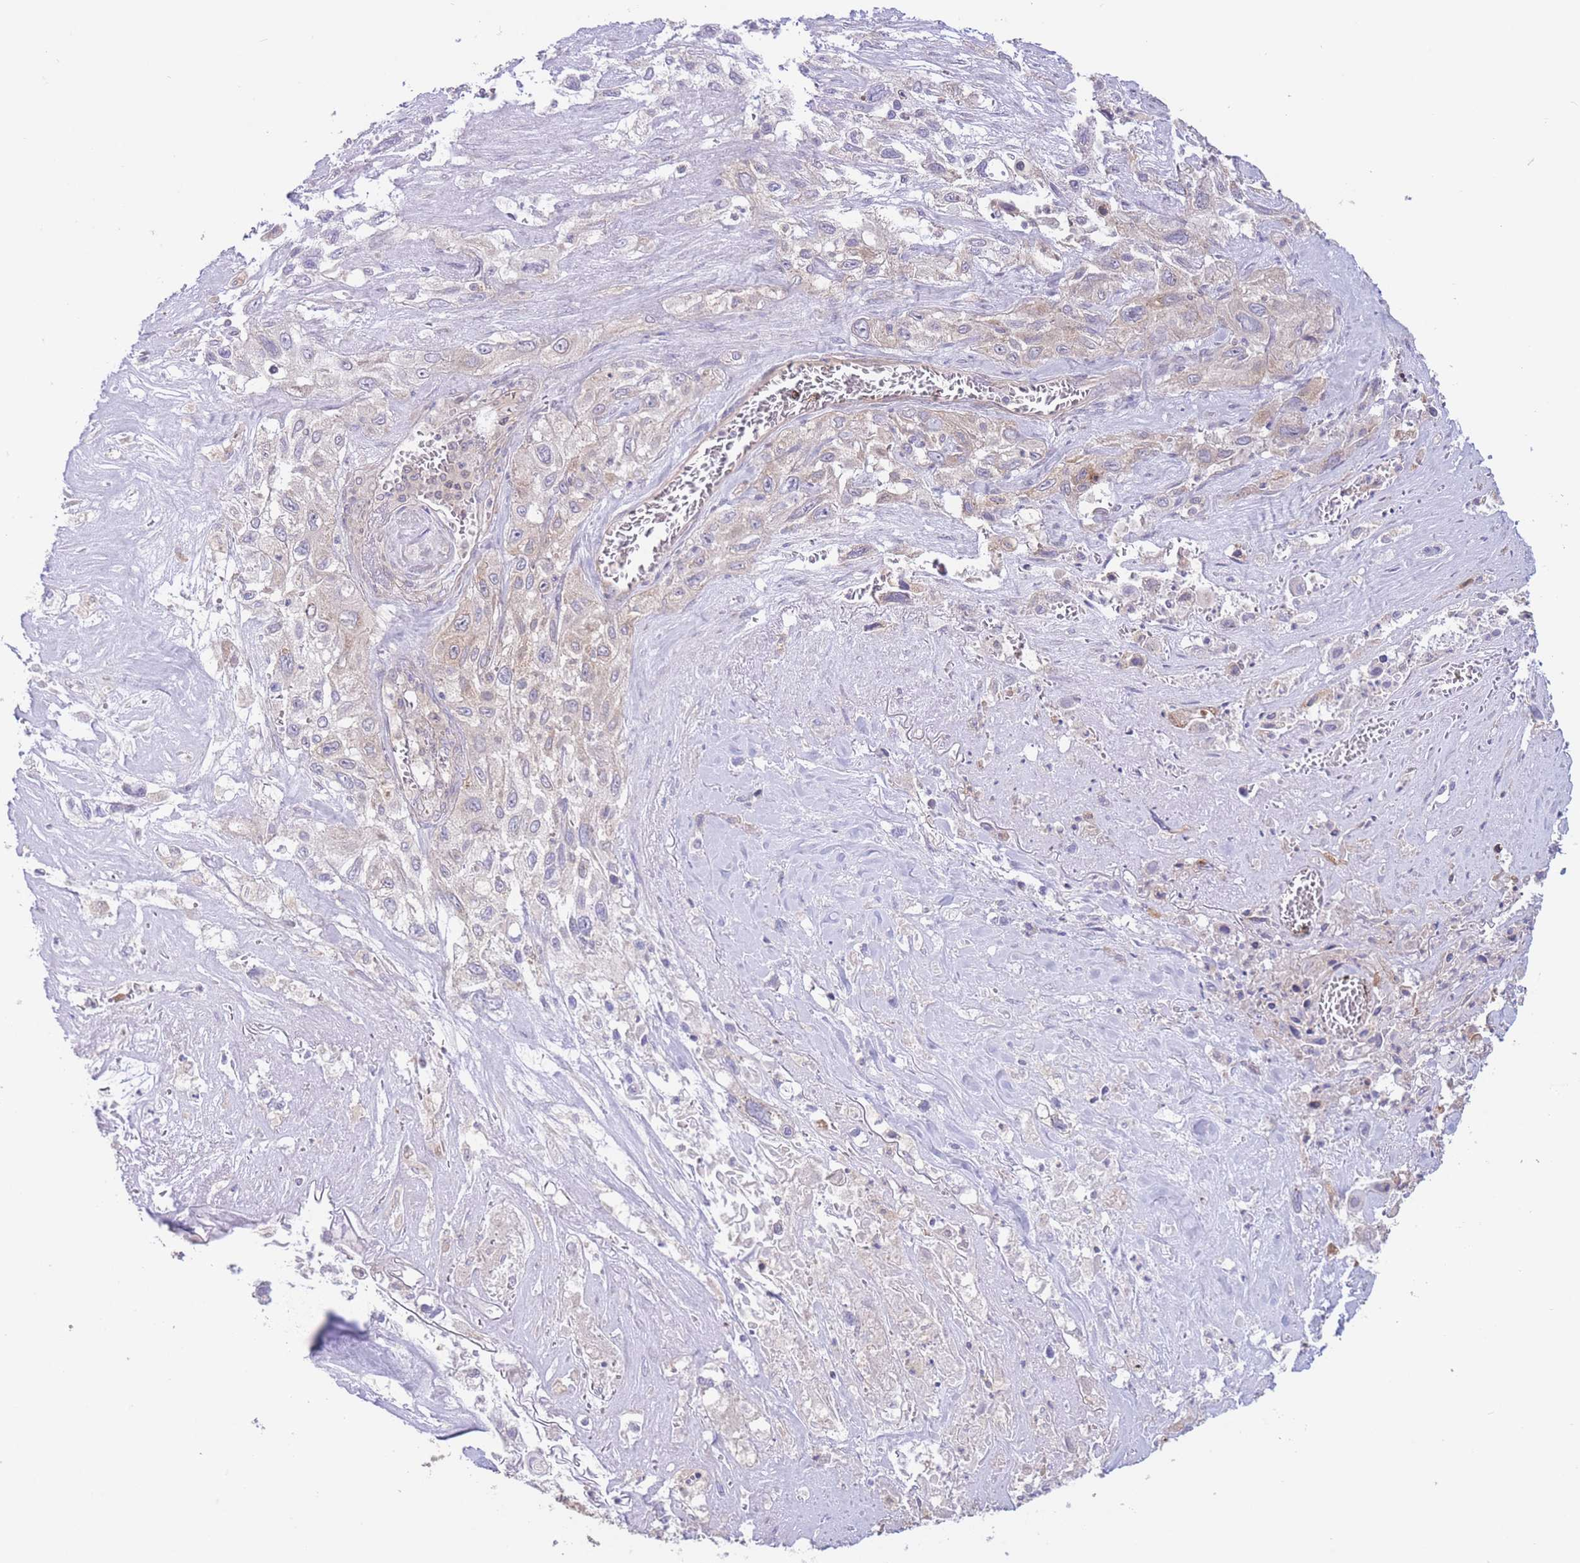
{"staining": {"intensity": "weak", "quantity": "<25%", "location": "cytoplasmic/membranous"}, "tissue": "lung cancer", "cell_type": "Tumor cells", "image_type": "cancer", "snomed": [{"axis": "morphology", "description": "Squamous cell carcinoma, NOS"}, {"axis": "topography", "description": "Lung"}], "caption": "DAB immunohistochemical staining of human lung cancer (squamous cell carcinoma) exhibits no significant positivity in tumor cells.", "gene": "ALS2CL", "patient": {"sex": "female", "age": 69}}